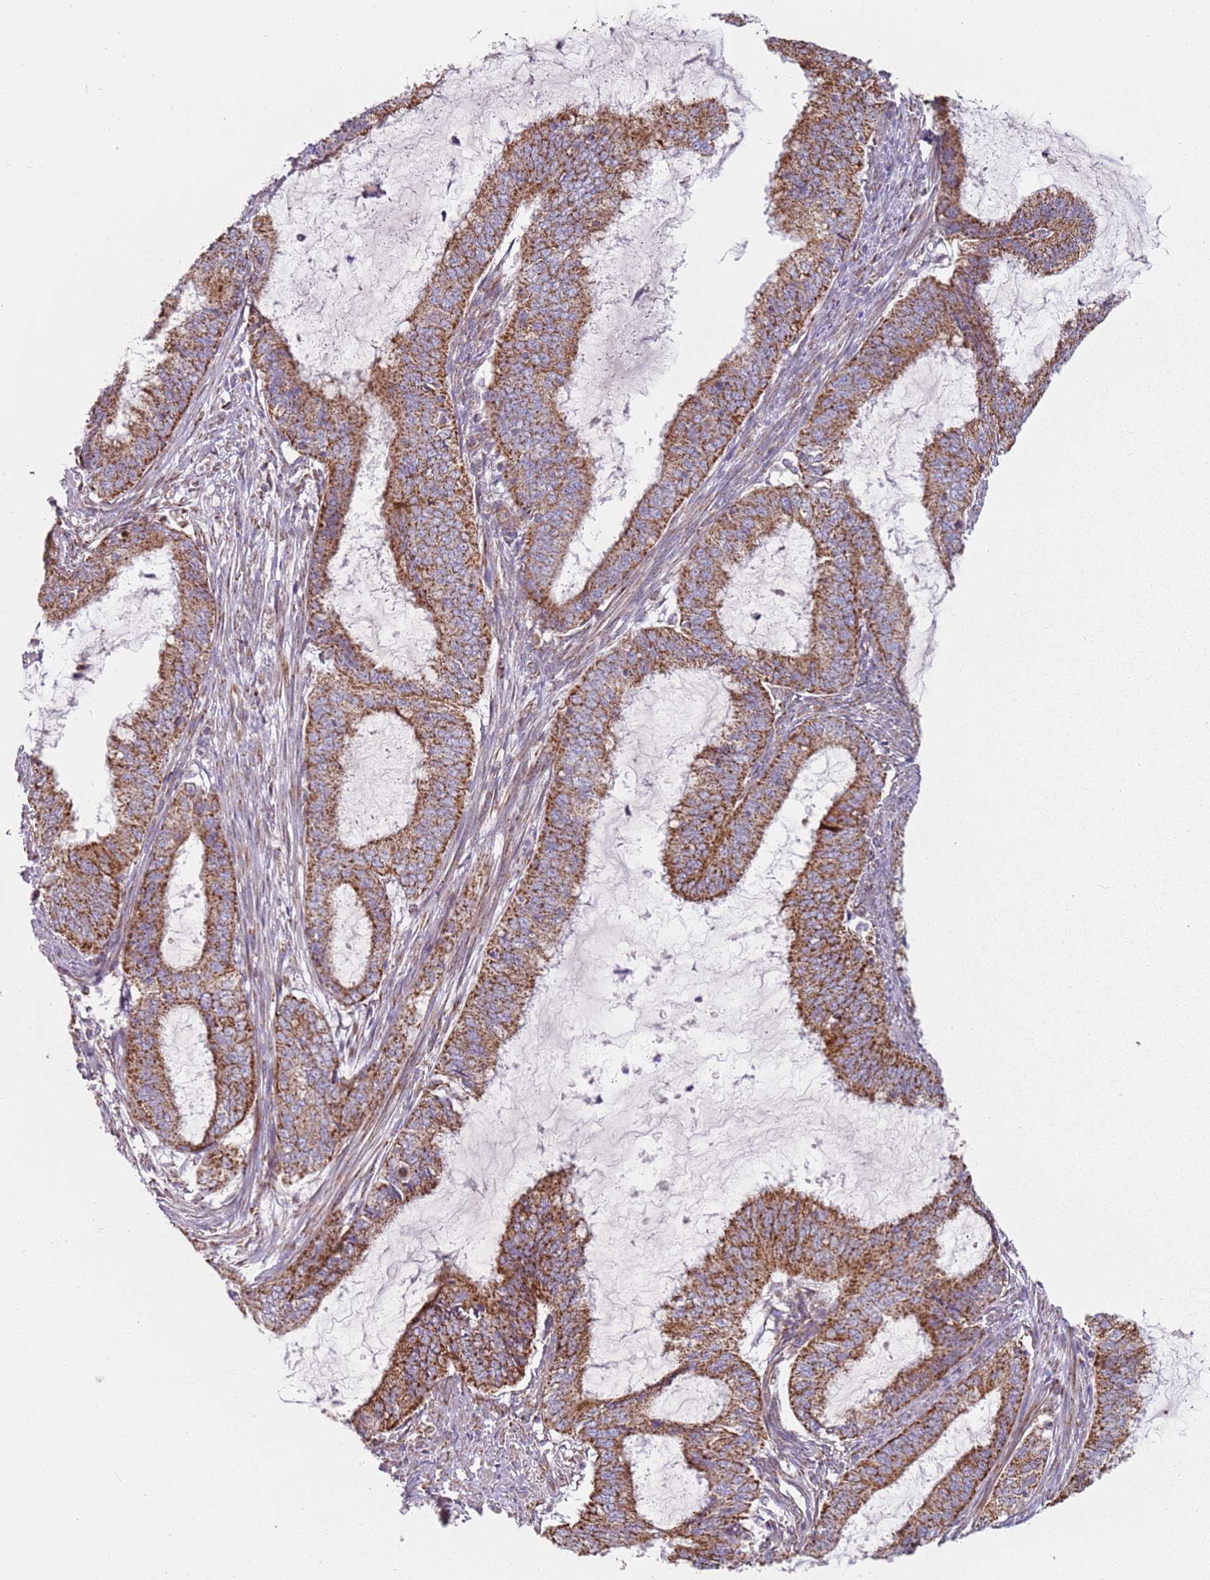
{"staining": {"intensity": "moderate", "quantity": ">75%", "location": "cytoplasmic/membranous"}, "tissue": "endometrial cancer", "cell_type": "Tumor cells", "image_type": "cancer", "snomed": [{"axis": "morphology", "description": "Adenocarcinoma, NOS"}, {"axis": "topography", "description": "Endometrium"}], "caption": "Immunohistochemical staining of endometrial cancer demonstrates medium levels of moderate cytoplasmic/membranous protein expression in approximately >75% of tumor cells.", "gene": "ALS2", "patient": {"sex": "female", "age": 51}}